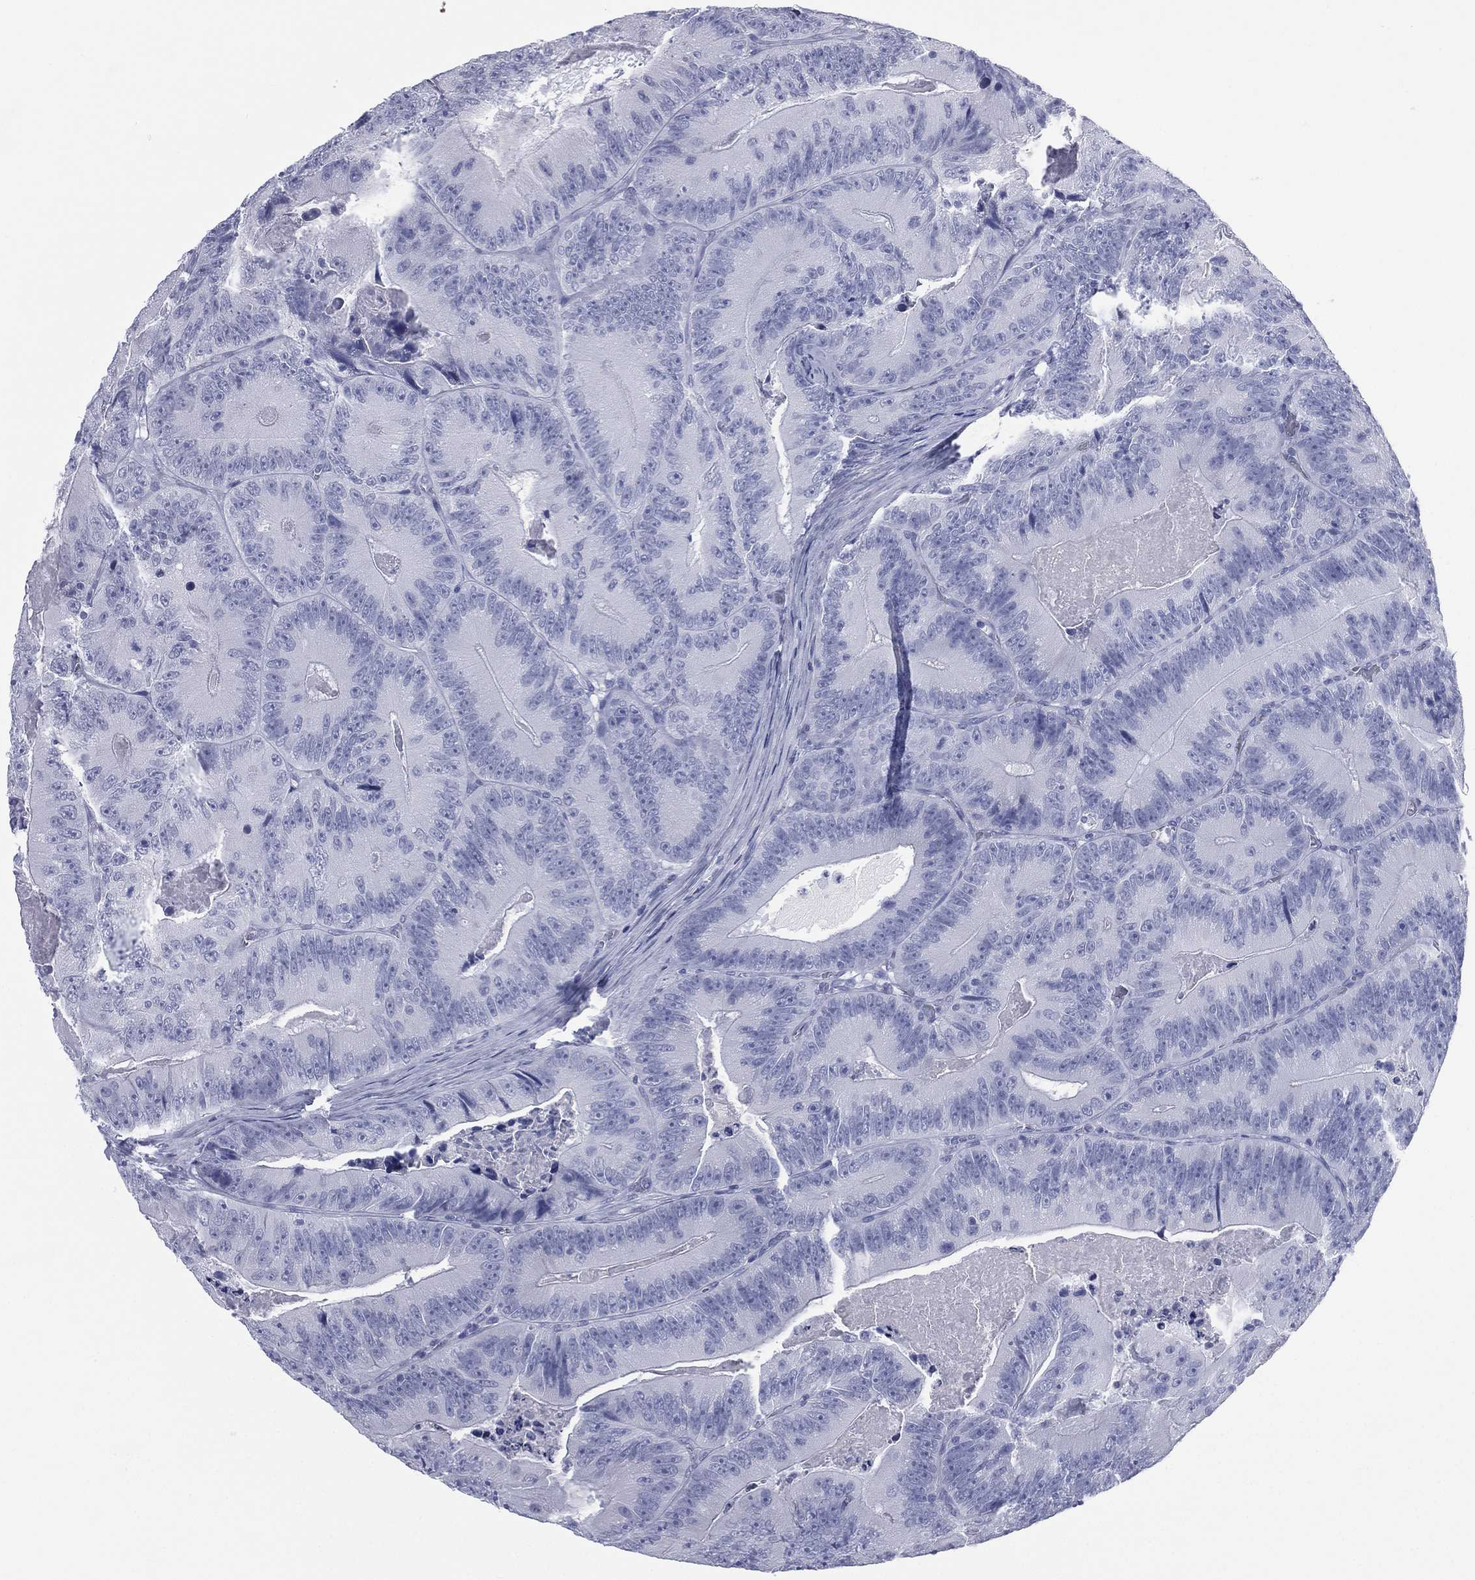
{"staining": {"intensity": "negative", "quantity": "none", "location": "none"}, "tissue": "colorectal cancer", "cell_type": "Tumor cells", "image_type": "cancer", "snomed": [{"axis": "morphology", "description": "Adenocarcinoma, NOS"}, {"axis": "topography", "description": "Colon"}], "caption": "Immunohistochemistry (IHC) of human adenocarcinoma (colorectal) demonstrates no expression in tumor cells. (Stains: DAB (3,3'-diaminobenzidine) immunohistochemistry with hematoxylin counter stain, Microscopy: brightfield microscopy at high magnification).", "gene": "MLN", "patient": {"sex": "female", "age": 86}}